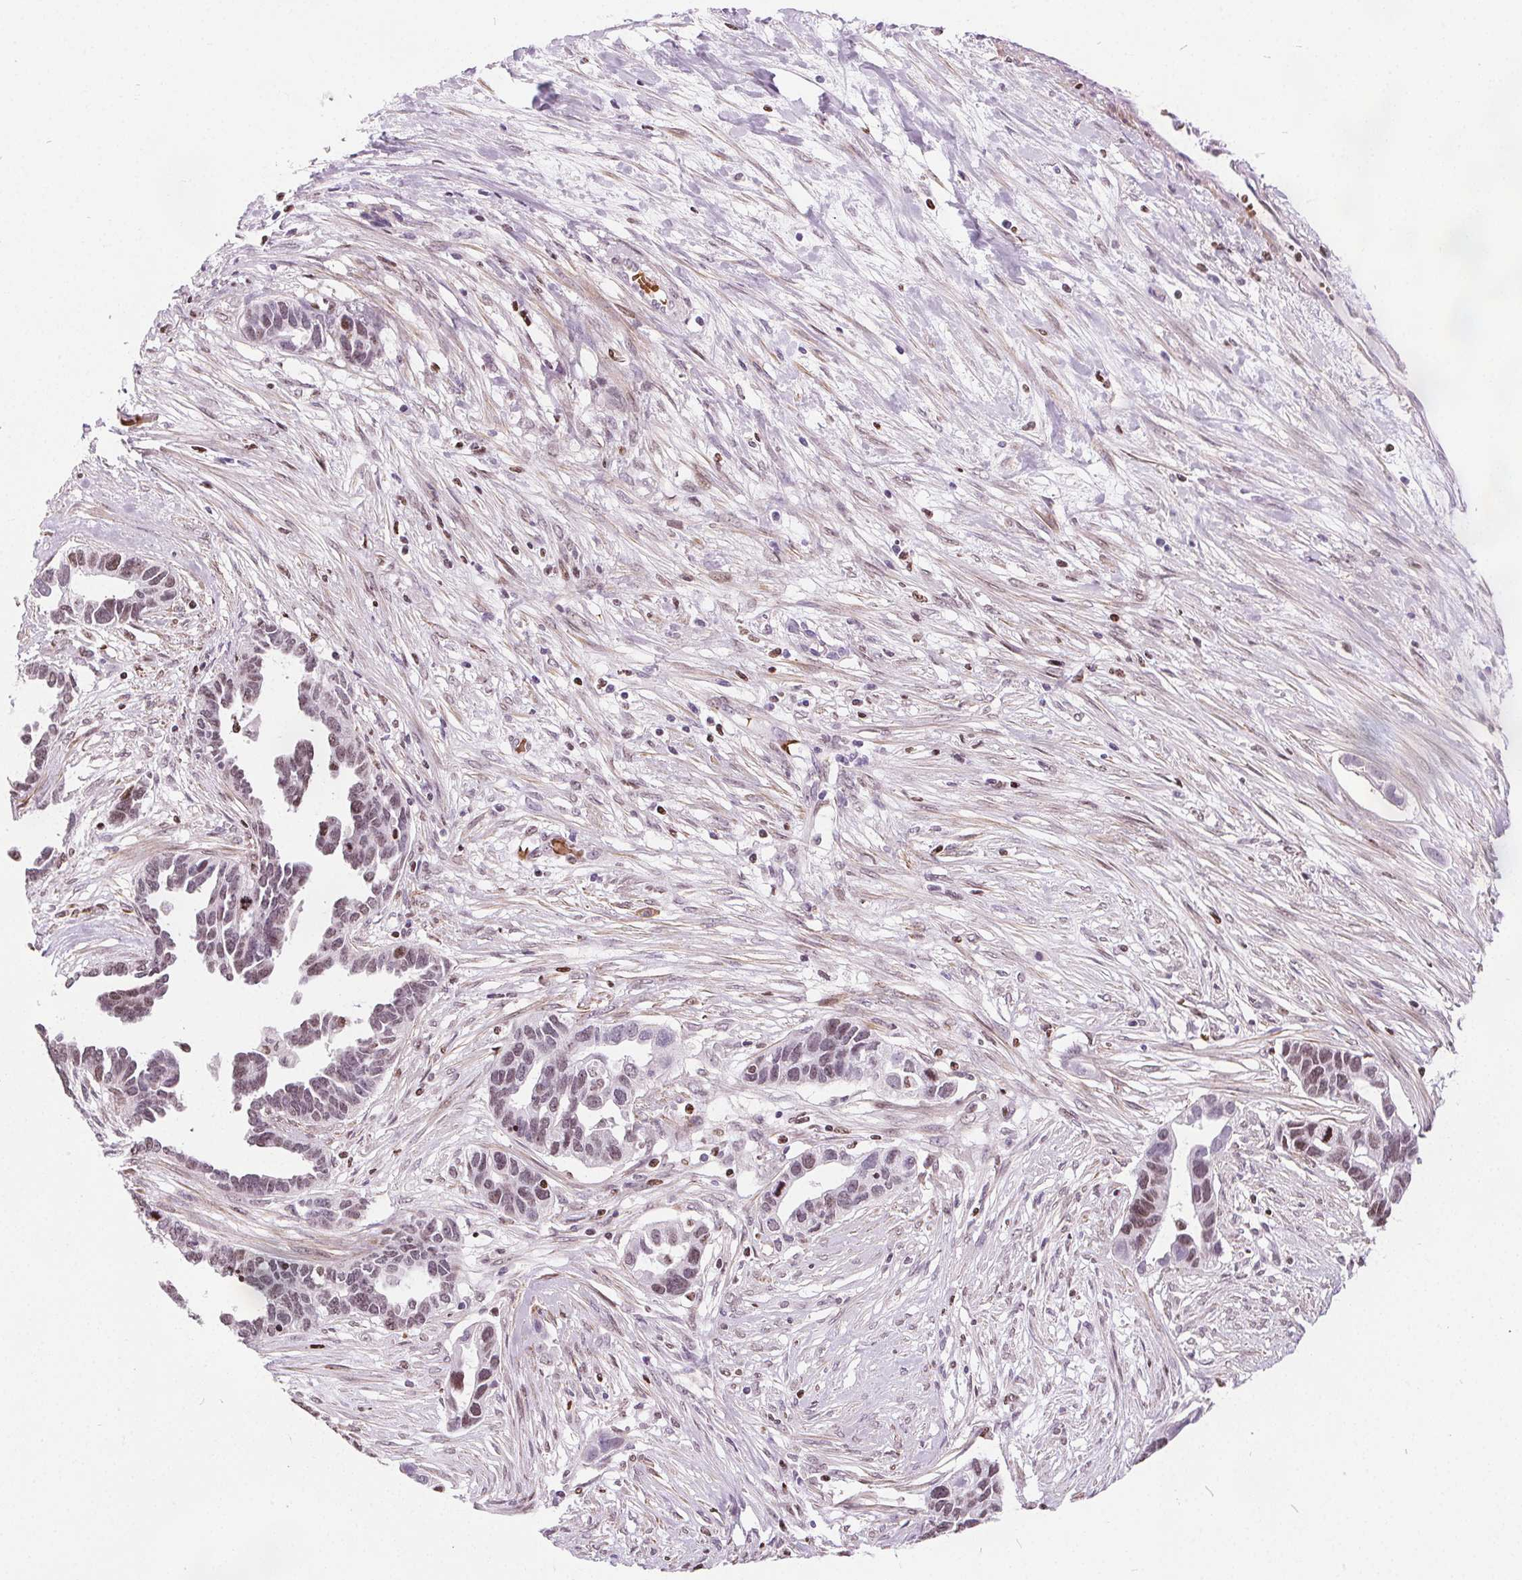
{"staining": {"intensity": "moderate", "quantity": ">75%", "location": "nuclear"}, "tissue": "ovarian cancer", "cell_type": "Tumor cells", "image_type": "cancer", "snomed": [{"axis": "morphology", "description": "Cystadenocarcinoma, serous, NOS"}, {"axis": "topography", "description": "Ovary"}], "caption": "The micrograph reveals immunohistochemical staining of ovarian cancer (serous cystadenocarcinoma). There is moderate nuclear expression is appreciated in about >75% of tumor cells. (brown staining indicates protein expression, while blue staining denotes nuclei).", "gene": "ISLR2", "patient": {"sex": "female", "age": 54}}